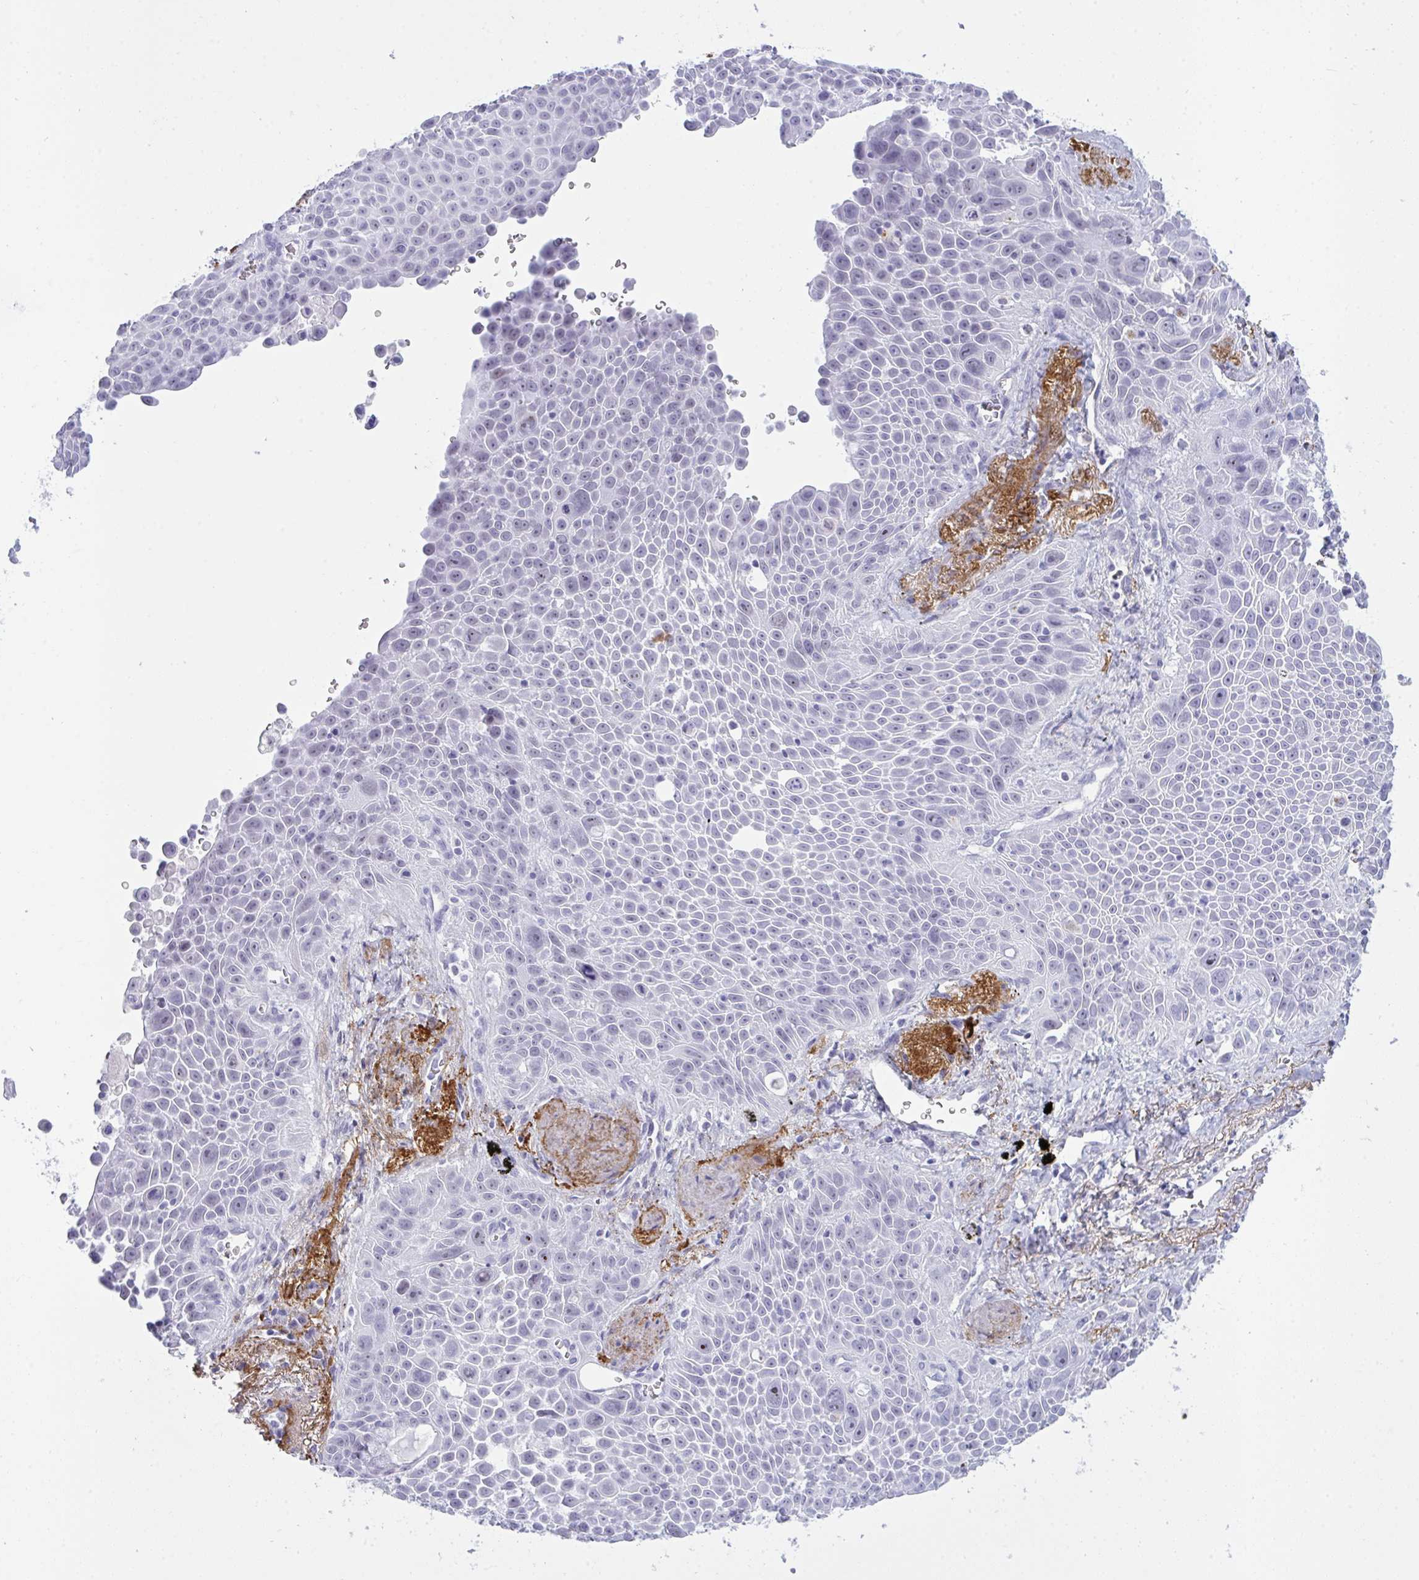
{"staining": {"intensity": "negative", "quantity": "none", "location": "none"}, "tissue": "lung cancer", "cell_type": "Tumor cells", "image_type": "cancer", "snomed": [{"axis": "morphology", "description": "Squamous cell carcinoma, NOS"}, {"axis": "morphology", "description": "Squamous cell carcinoma, metastatic, NOS"}, {"axis": "topography", "description": "Lymph node"}, {"axis": "topography", "description": "Lung"}], "caption": "This is a photomicrograph of IHC staining of lung cancer (metastatic squamous cell carcinoma), which shows no positivity in tumor cells.", "gene": "ELN", "patient": {"sex": "female", "age": 62}}